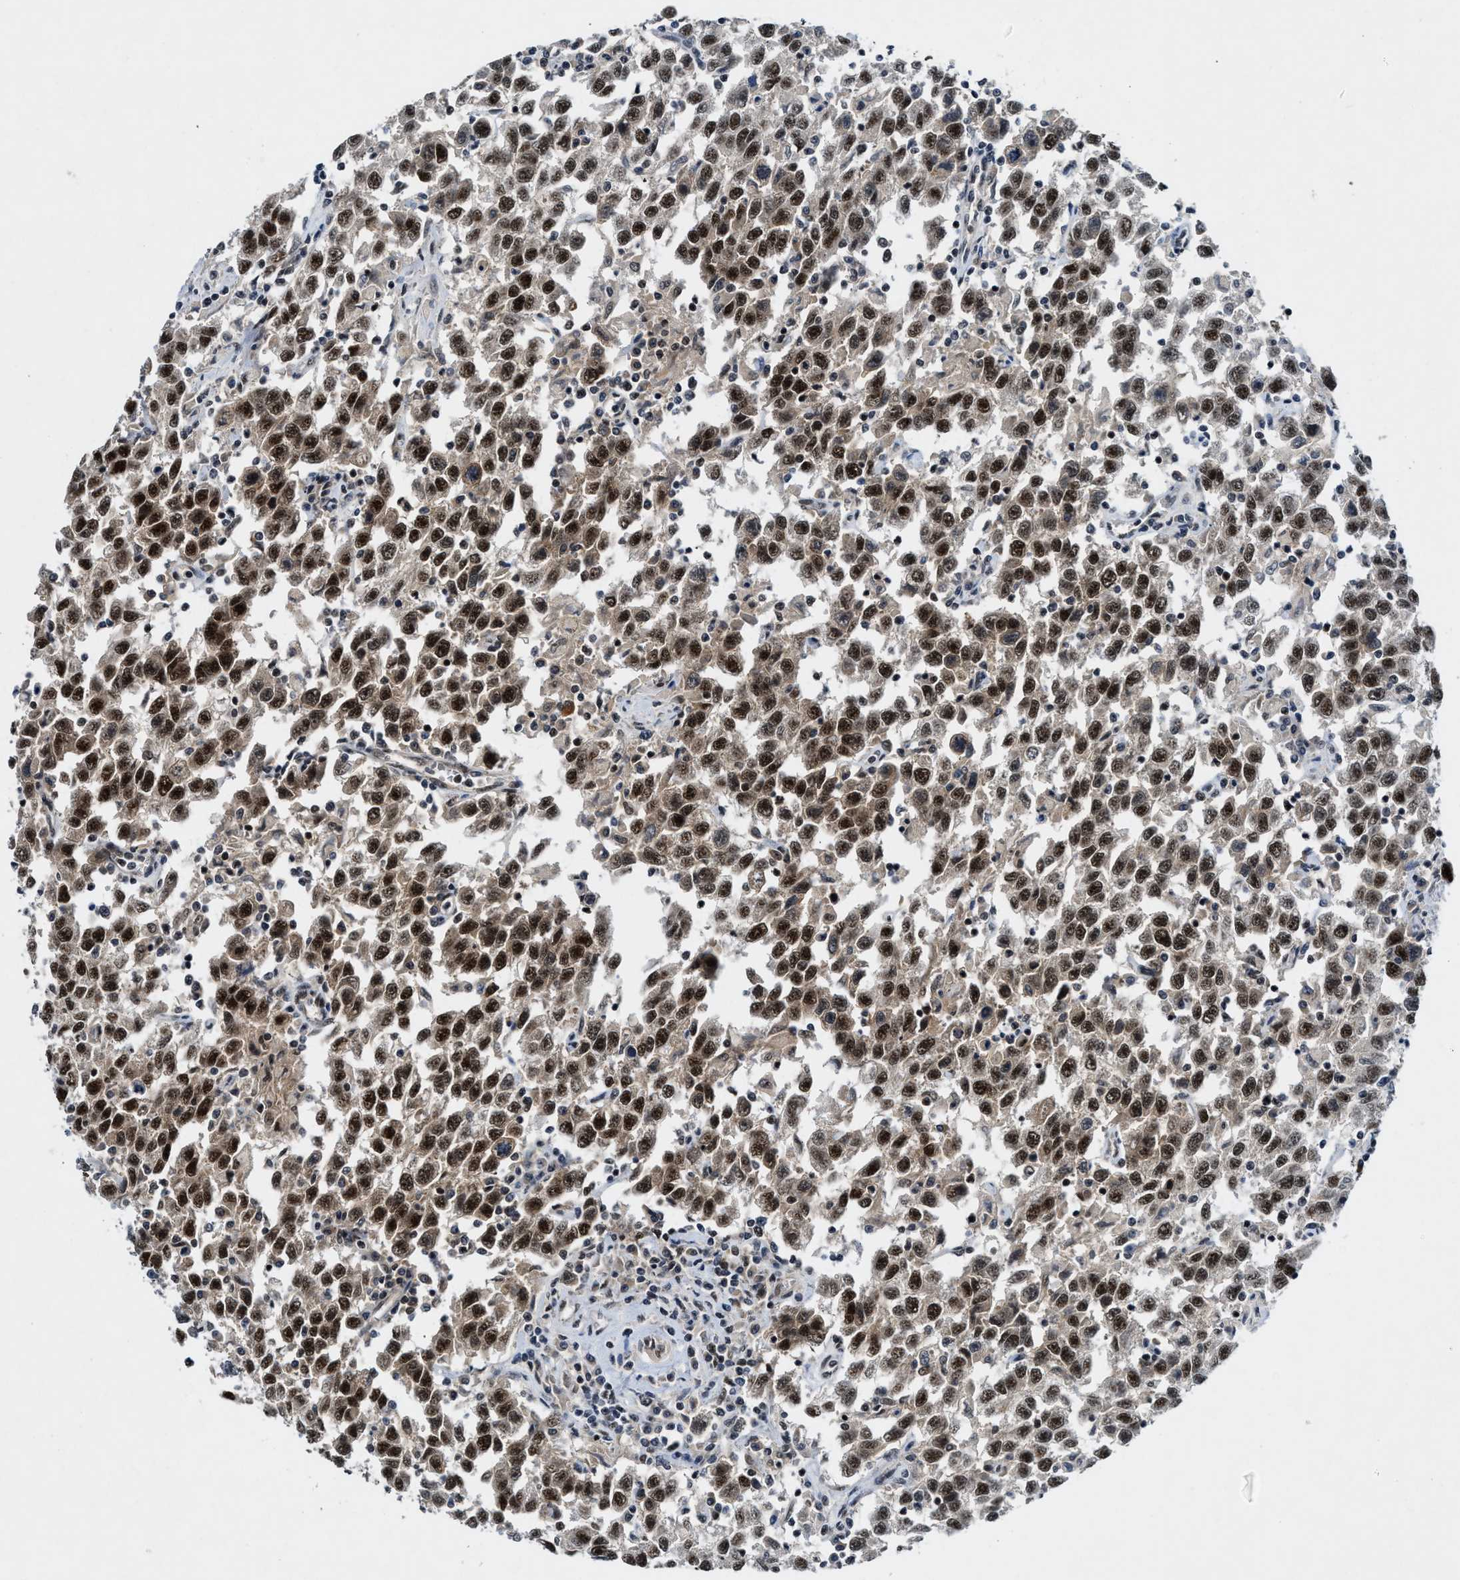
{"staining": {"intensity": "strong", "quantity": ">75%", "location": "cytoplasmic/membranous,nuclear"}, "tissue": "testis cancer", "cell_type": "Tumor cells", "image_type": "cancer", "snomed": [{"axis": "morphology", "description": "Seminoma, NOS"}, {"axis": "topography", "description": "Testis"}], "caption": "Immunohistochemical staining of human testis seminoma demonstrates high levels of strong cytoplasmic/membranous and nuclear positivity in approximately >75% of tumor cells. (DAB (3,3'-diaminobenzidine) = brown stain, brightfield microscopy at high magnification).", "gene": "NCOA1", "patient": {"sex": "male", "age": 41}}